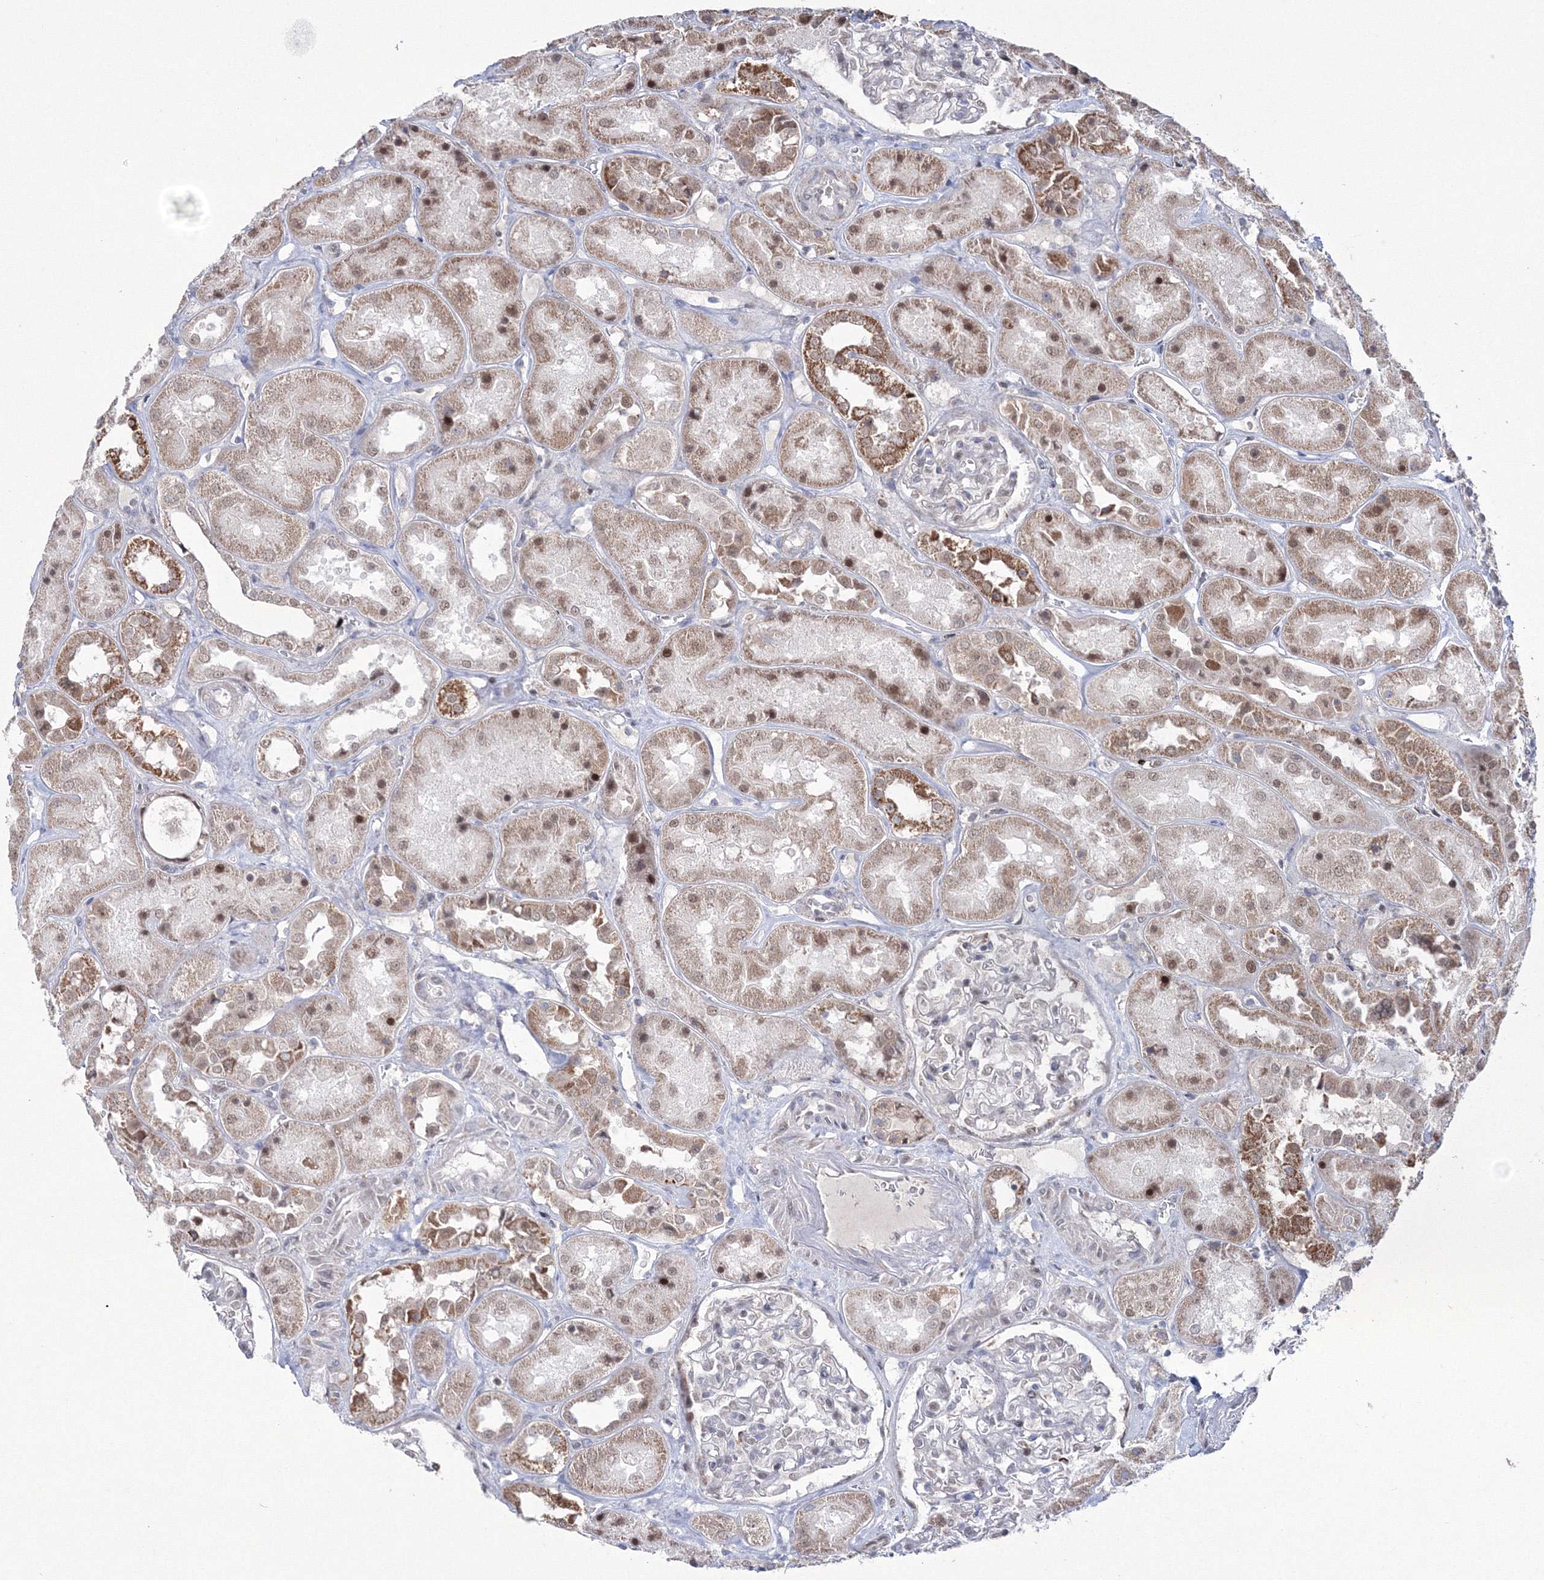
{"staining": {"intensity": "negative", "quantity": "none", "location": "none"}, "tissue": "kidney", "cell_type": "Cells in glomeruli", "image_type": "normal", "snomed": [{"axis": "morphology", "description": "Normal tissue, NOS"}, {"axis": "topography", "description": "Kidney"}], "caption": "This is a micrograph of immunohistochemistry staining of unremarkable kidney, which shows no expression in cells in glomeruli. Brightfield microscopy of immunohistochemistry stained with DAB (3,3'-diaminobenzidine) (brown) and hematoxylin (blue), captured at high magnification.", "gene": "GRSF1", "patient": {"sex": "male", "age": 70}}